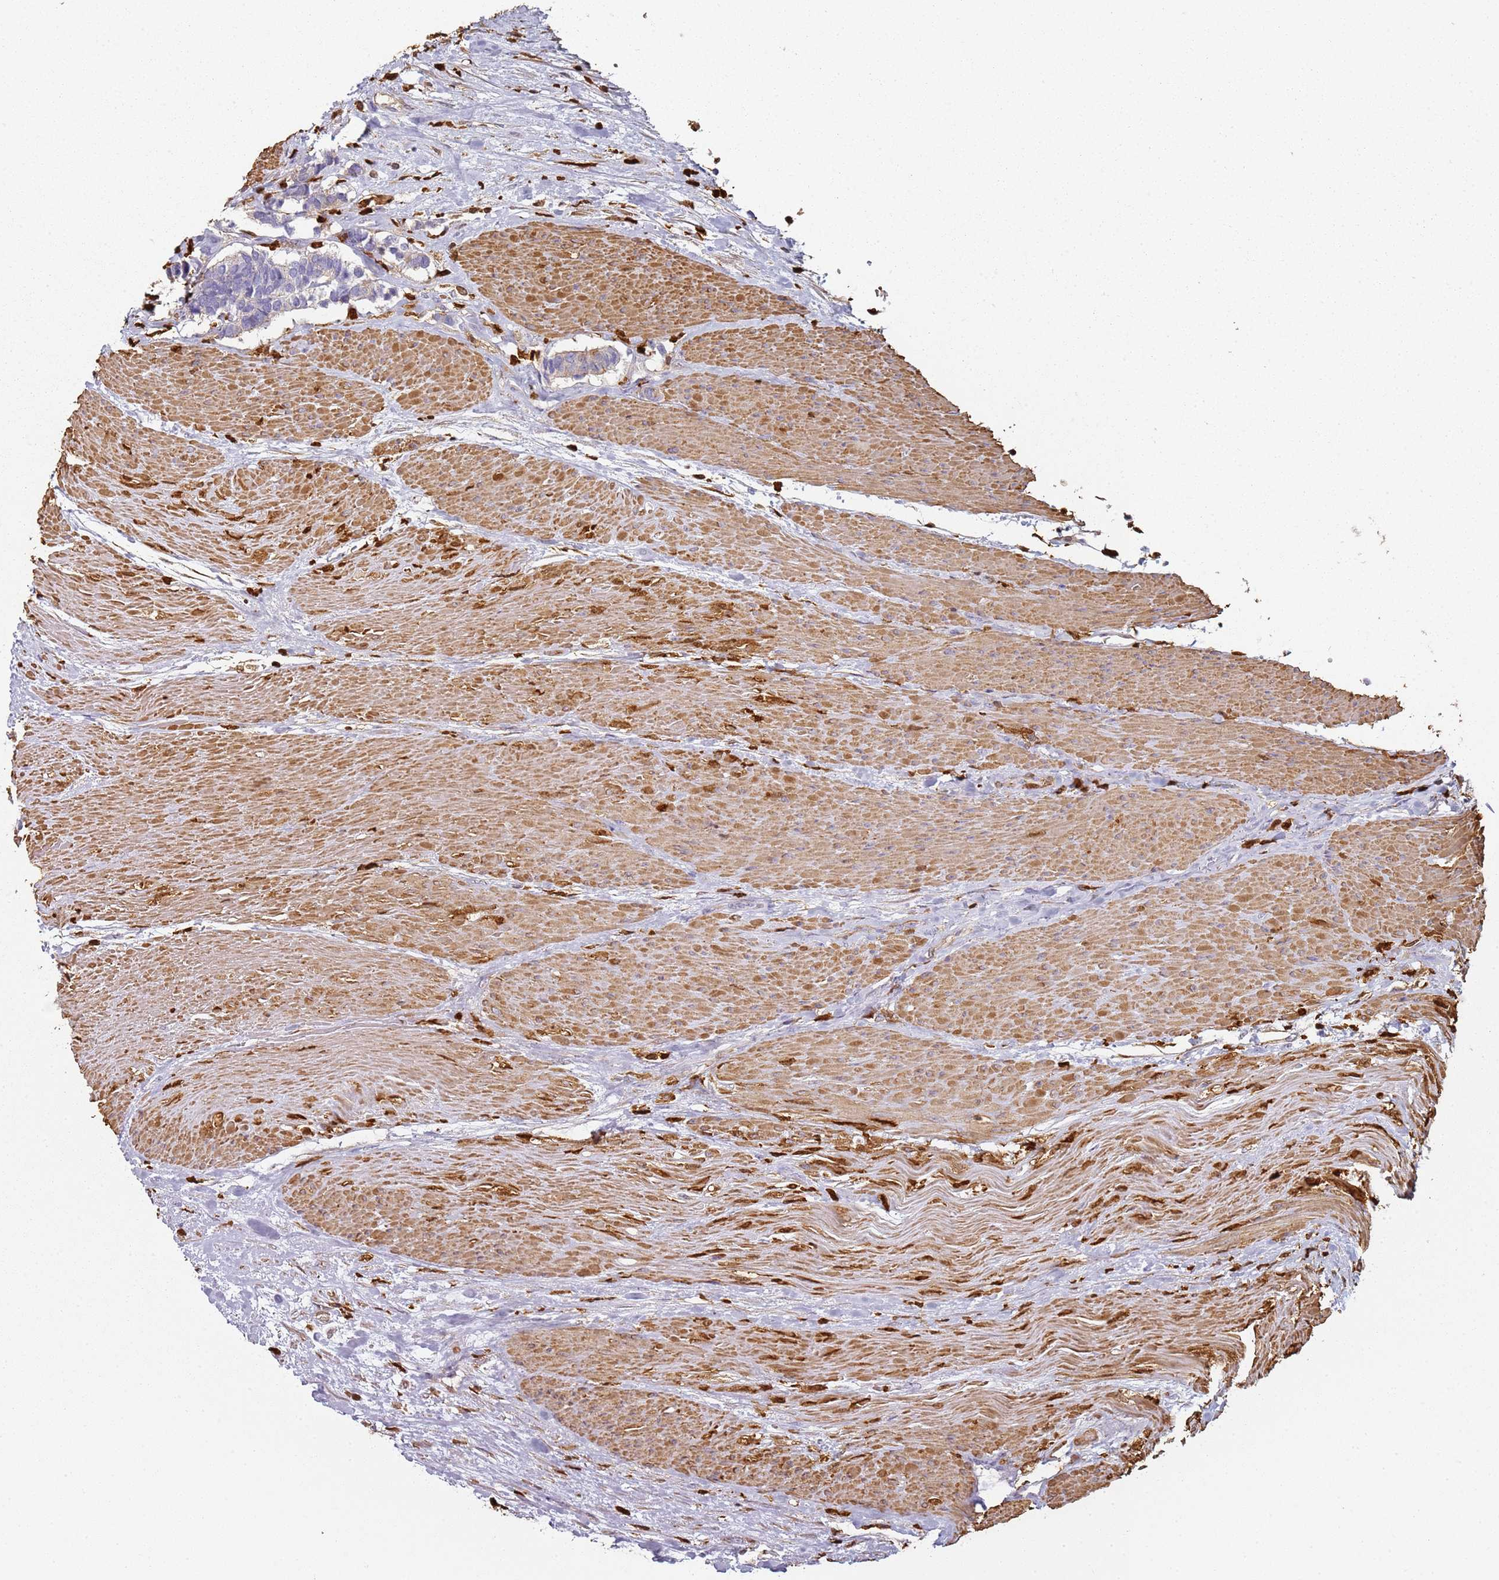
{"staining": {"intensity": "negative", "quantity": "none", "location": "none"}, "tissue": "carcinoid", "cell_type": "Tumor cells", "image_type": "cancer", "snomed": [{"axis": "morphology", "description": "Carcinoma, NOS"}, {"axis": "morphology", "description": "Carcinoid, malignant, NOS"}, {"axis": "topography", "description": "Urinary bladder"}], "caption": "Immunohistochemical staining of carcinoid reveals no significant positivity in tumor cells. (Immunohistochemistry, brightfield microscopy, high magnification).", "gene": "S100A4", "patient": {"sex": "male", "age": 57}}